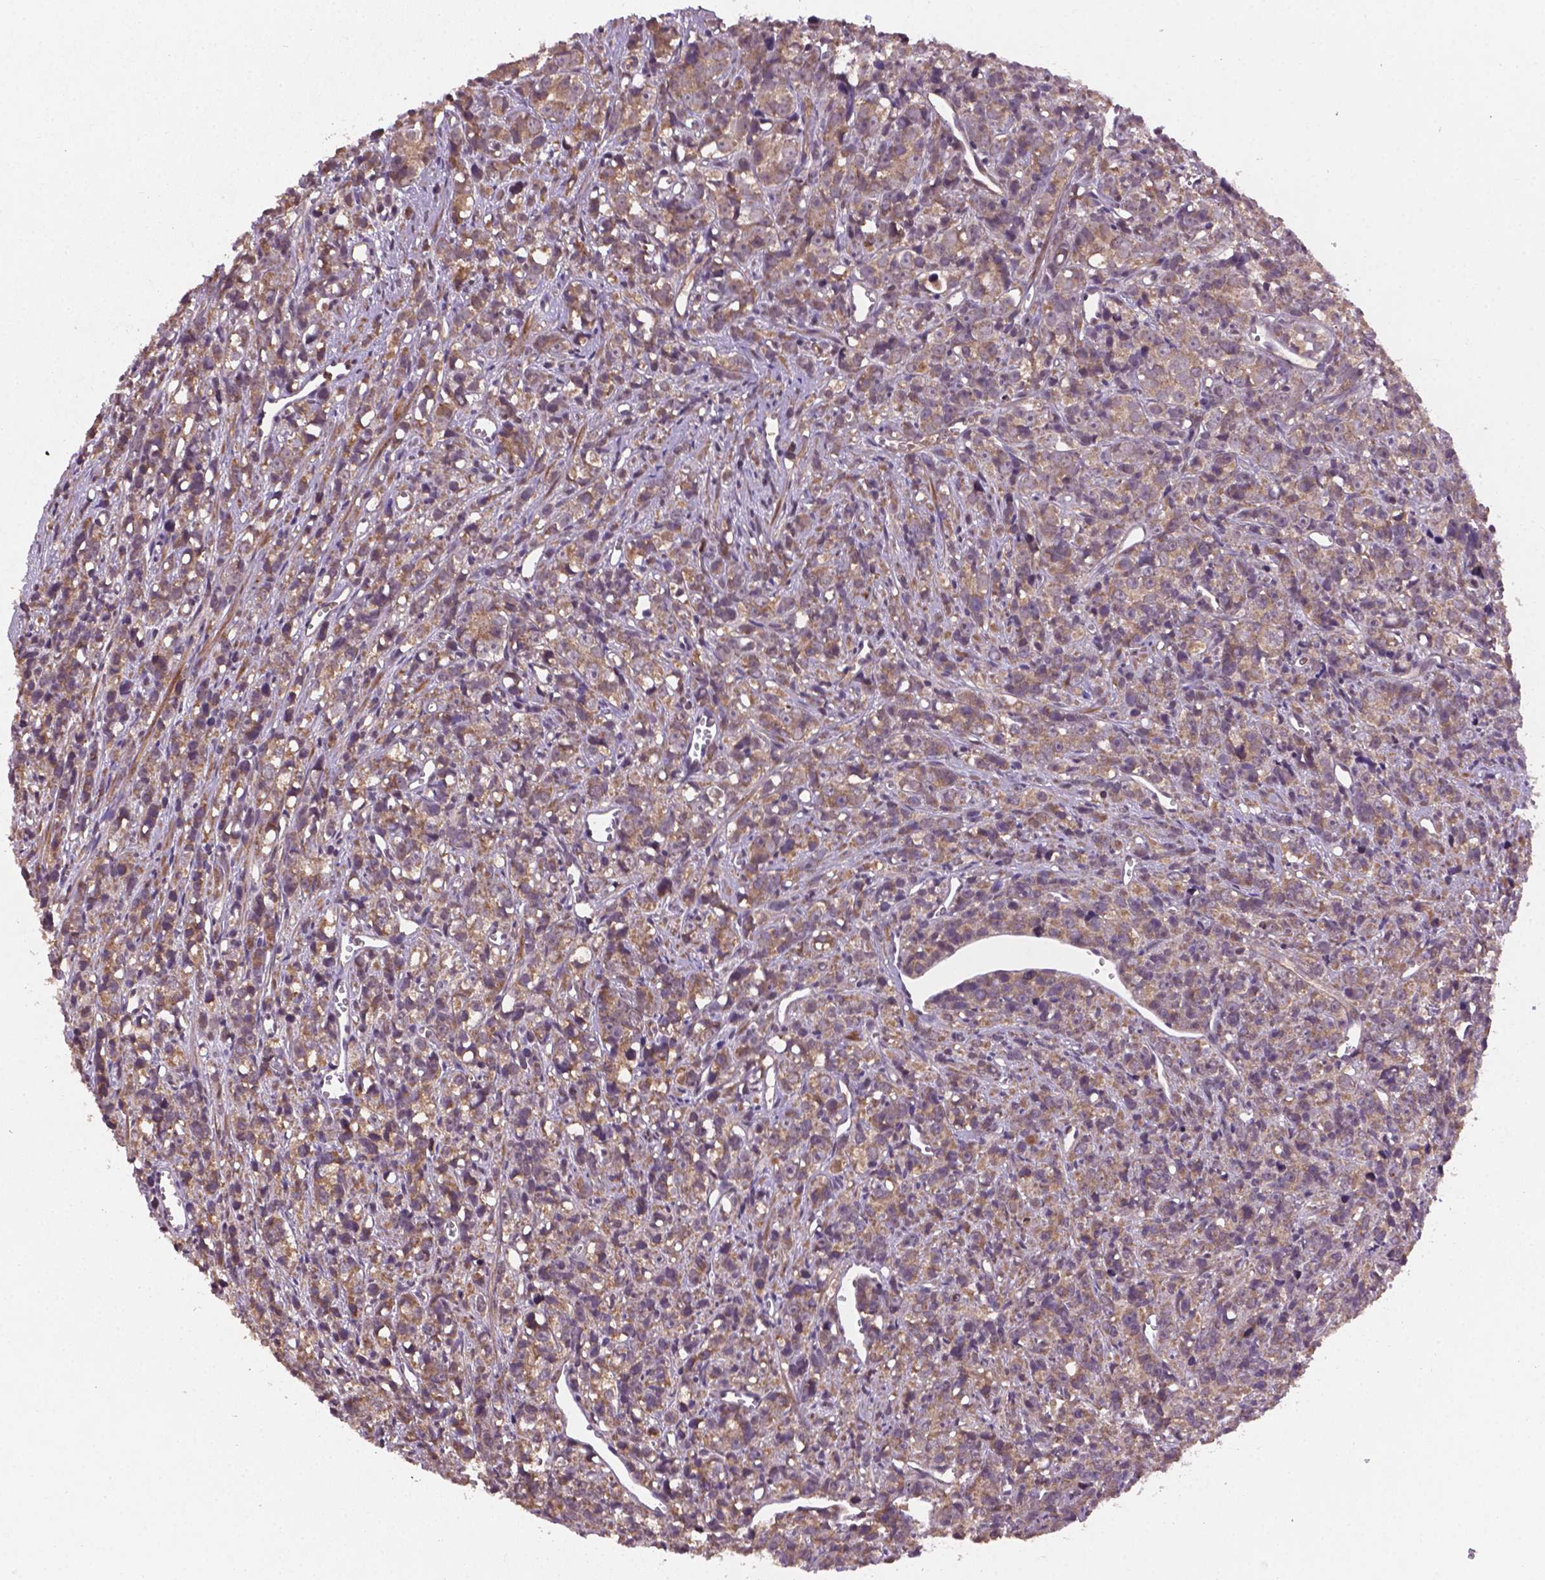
{"staining": {"intensity": "weak", "quantity": "25%-75%", "location": "cytoplasmic/membranous"}, "tissue": "prostate cancer", "cell_type": "Tumor cells", "image_type": "cancer", "snomed": [{"axis": "morphology", "description": "Adenocarcinoma, High grade"}, {"axis": "topography", "description": "Prostate"}], "caption": "Weak cytoplasmic/membranous positivity is appreciated in about 25%-75% of tumor cells in prostate cancer. (IHC, brightfield microscopy, high magnification).", "gene": "NIPAL2", "patient": {"sex": "male", "age": 77}}